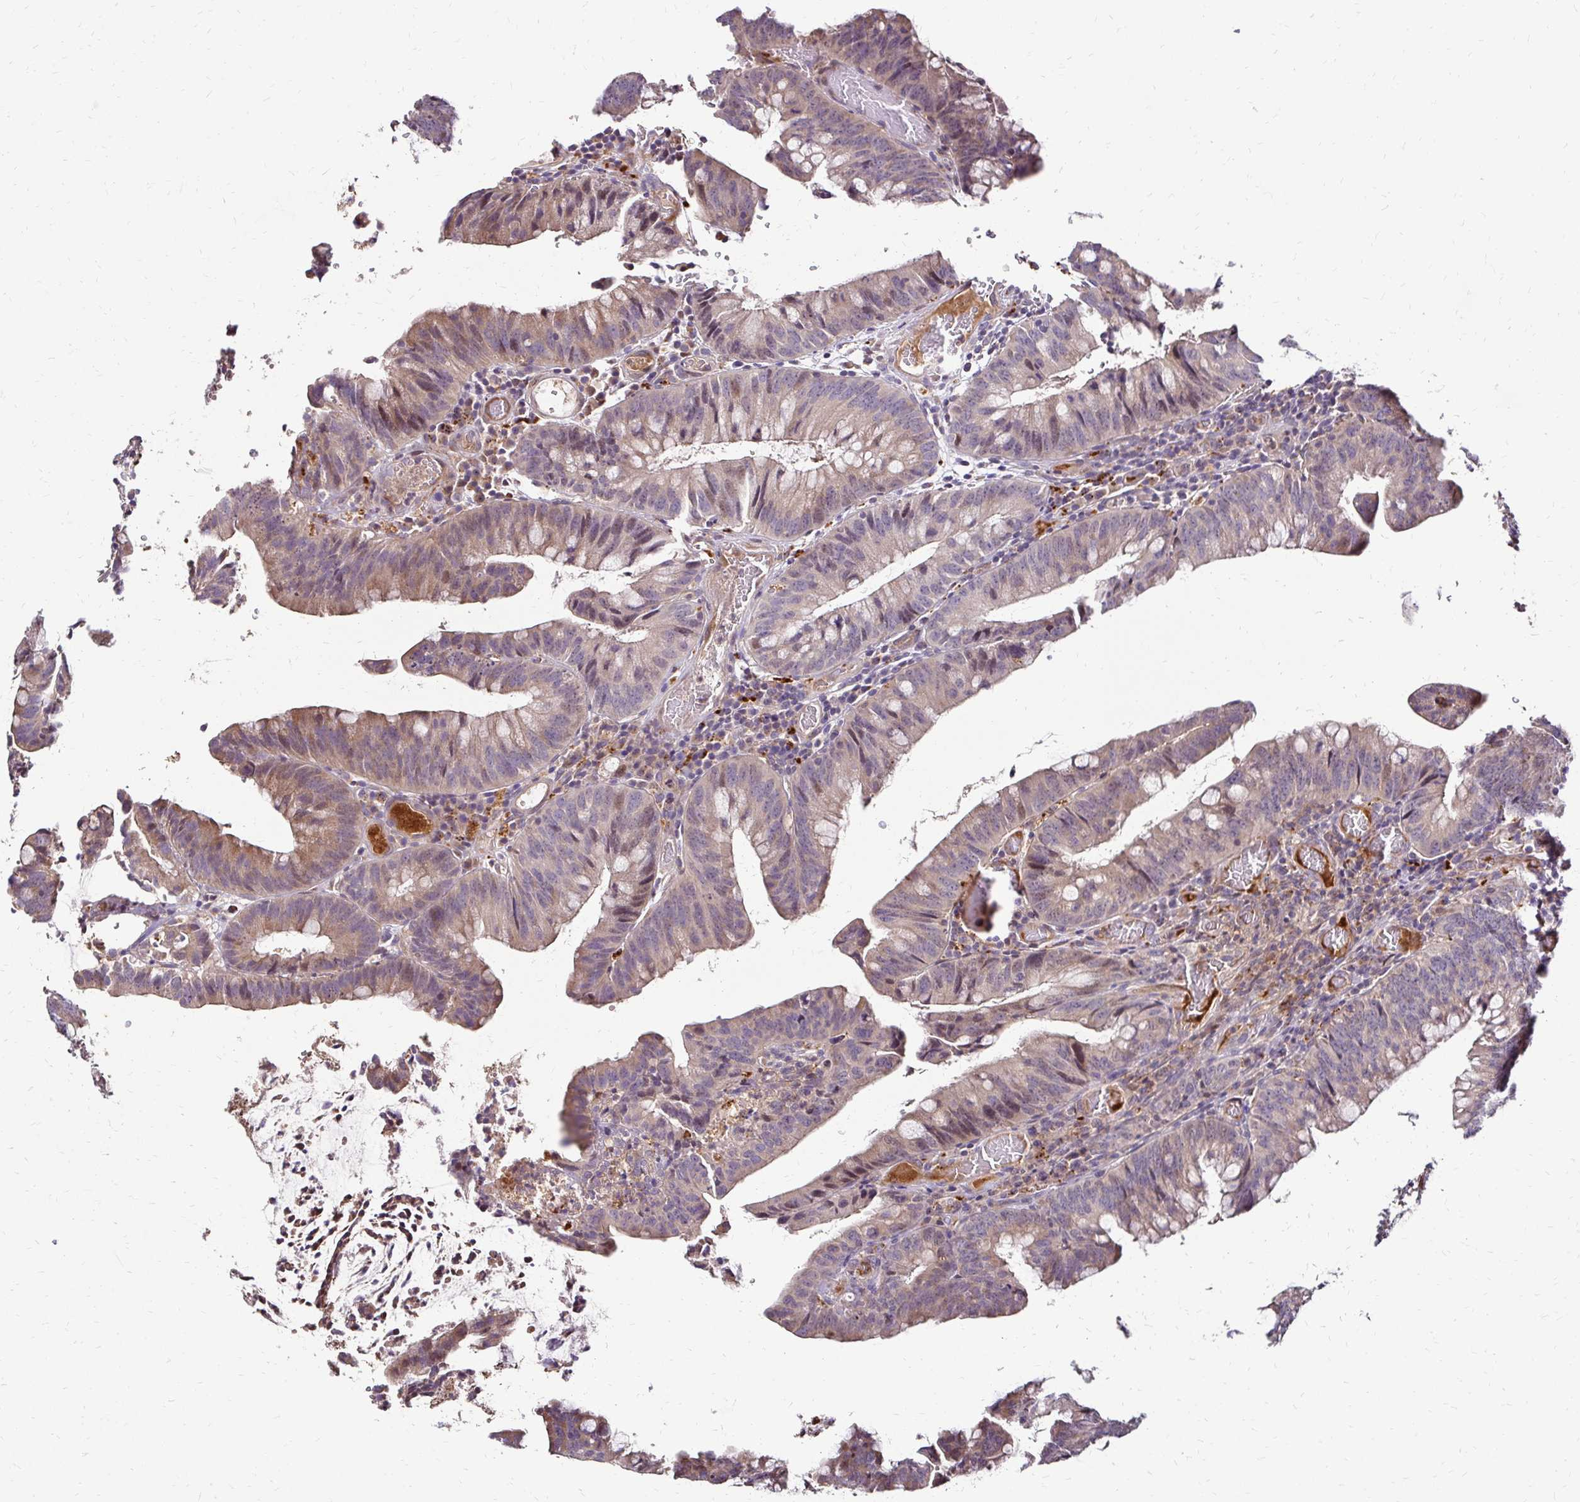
{"staining": {"intensity": "weak", "quantity": "25%-75%", "location": "cytoplasmic/membranous"}, "tissue": "colorectal cancer", "cell_type": "Tumor cells", "image_type": "cancer", "snomed": [{"axis": "morphology", "description": "Adenocarcinoma, NOS"}, {"axis": "topography", "description": "Colon"}], "caption": "Adenocarcinoma (colorectal) stained with a brown dye displays weak cytoplasmic/membranous positive positivity in about 25%-75% of tumor cells.", "gene": "IDUA", "patient": {"sex": "male", "age": 62}}